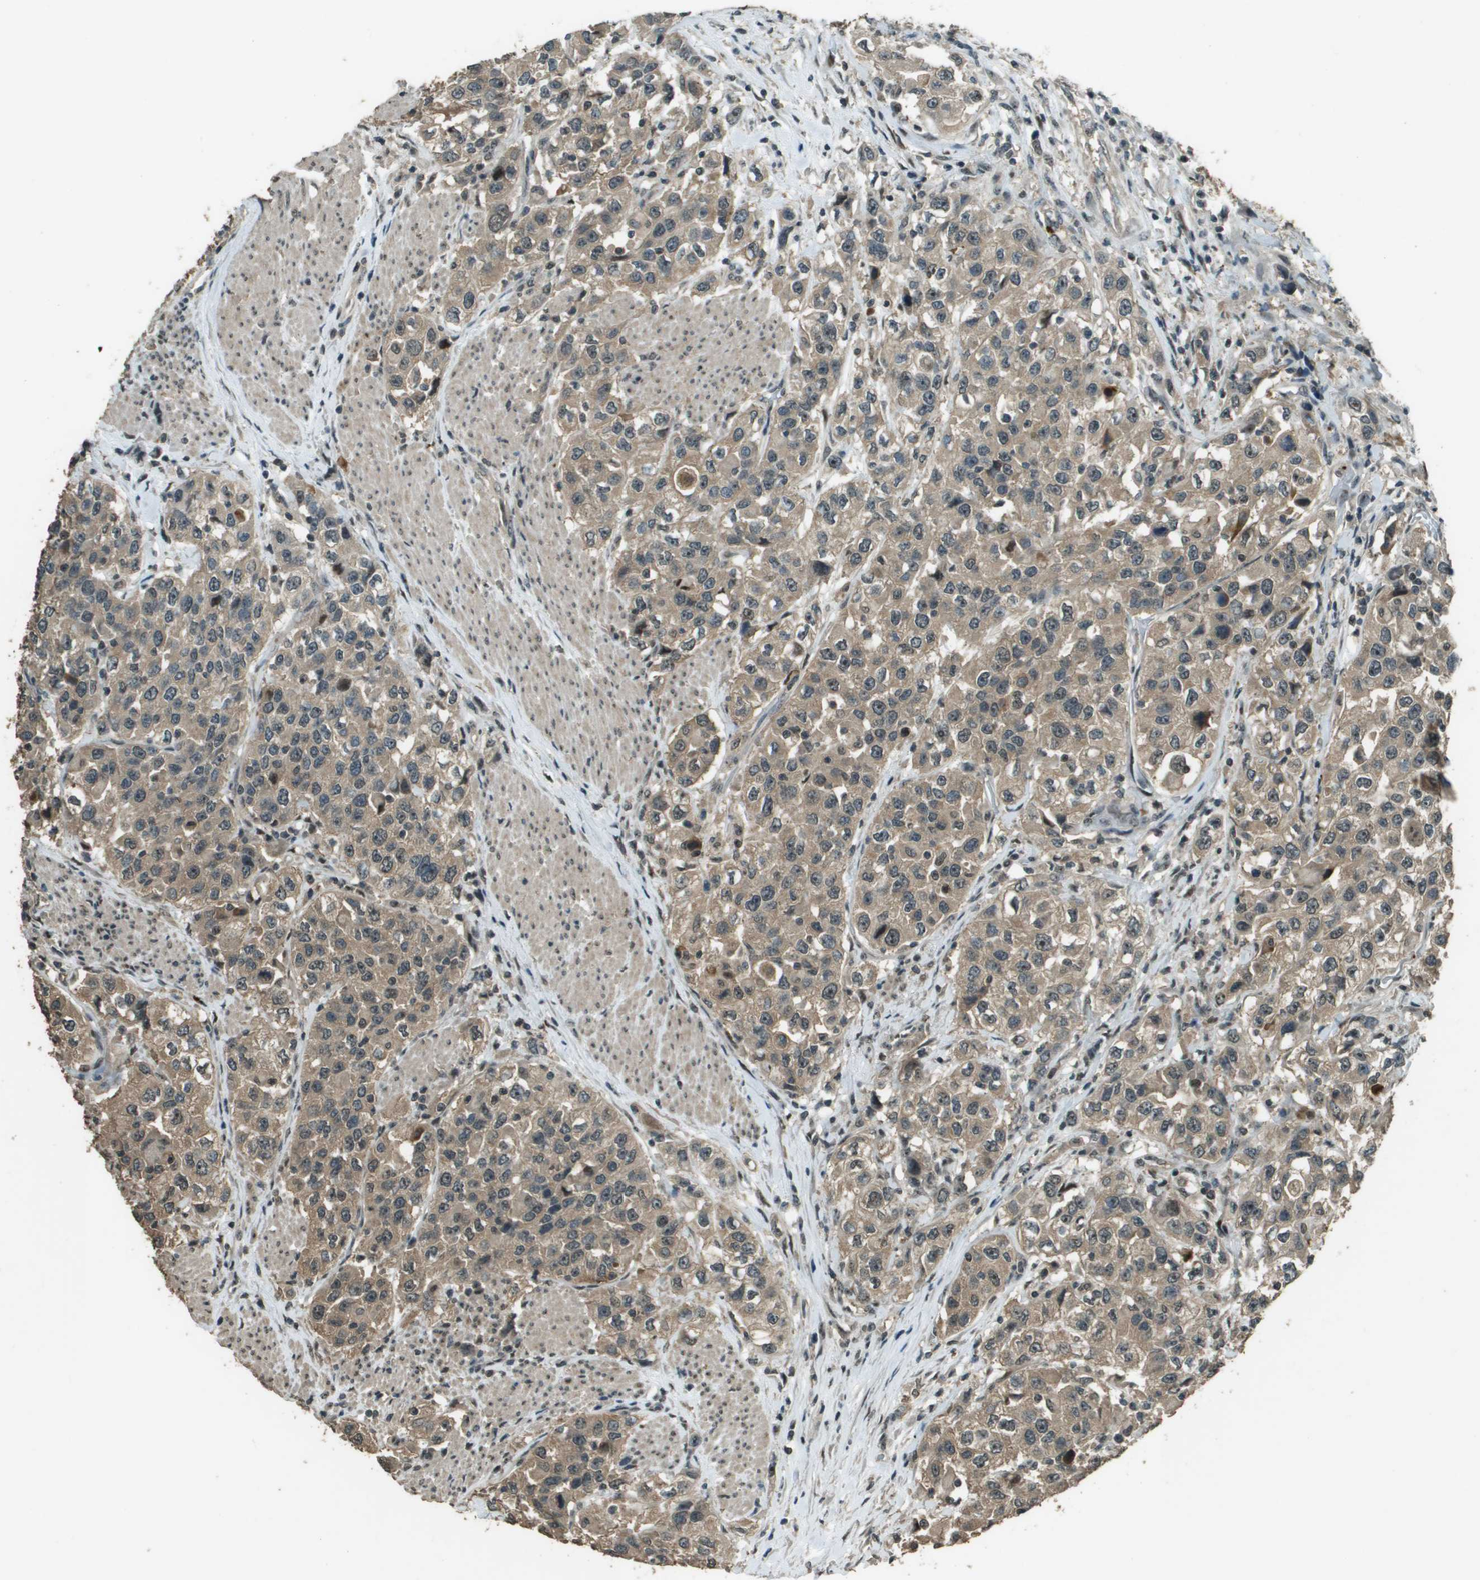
{"staining": {"intensity": "moderate", "quantity": ">75%", "location": "cytoplasmic/membranous"}, "tissue": "urothelial cancer", "cell_type": "Tumor cells", "image_type": "cancer", "snomed": [{"axis": "morphology", "description": "Urothelial carcinoma, High grade"}, {"axis": "topography", "description": "Urinary bladder"}], "caption": "The micrograph reveals staining of urothelial cancer, revealing moderate cytoplasmic/membranous protein expression (brown color) within tumor cells.", "gene": "SDC3", "patient": {"sex": "female", "age": 80}}